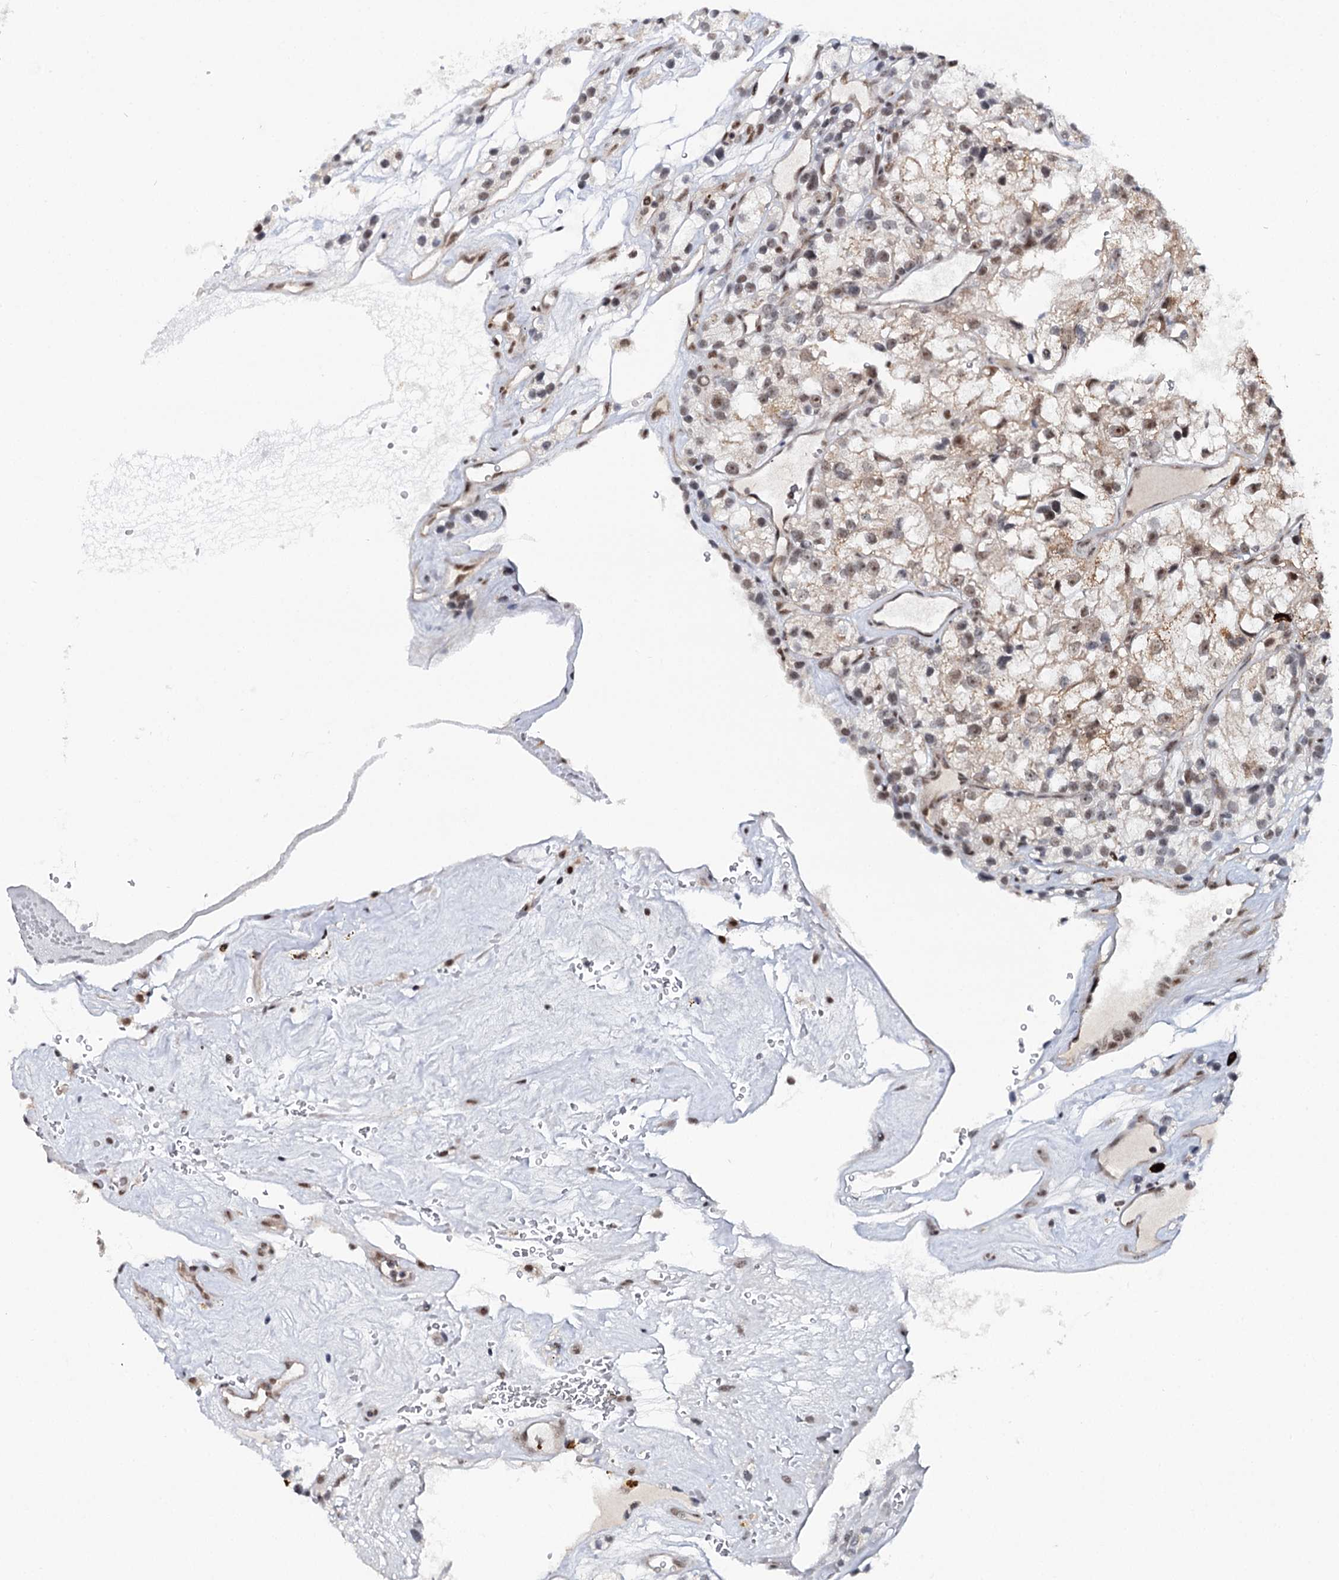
{"staining": {"intensity": "weak", "quantity": "<25%", "location": "cytoplasmic/membranous,nuclear"}, "tissue": "renal cancer", "cell_type": "Tumor cells", "image_type": "cancer", "snomed": [{"axis": "morphology", "description": "Adenocarcinoma, NOS"}, {"axis": "topography", "description": "Kidney"}], "caption": "A high-resolution image shows immunohistochemistry (IHC) staining of renal cancer, which demonstrates no significant expression in tumor cells. (Immunohistochemistry (ihc), brightfield microscopy, high magnification).", "gene": "BUD13", "patient": {"sex": "female", "age": 57}}